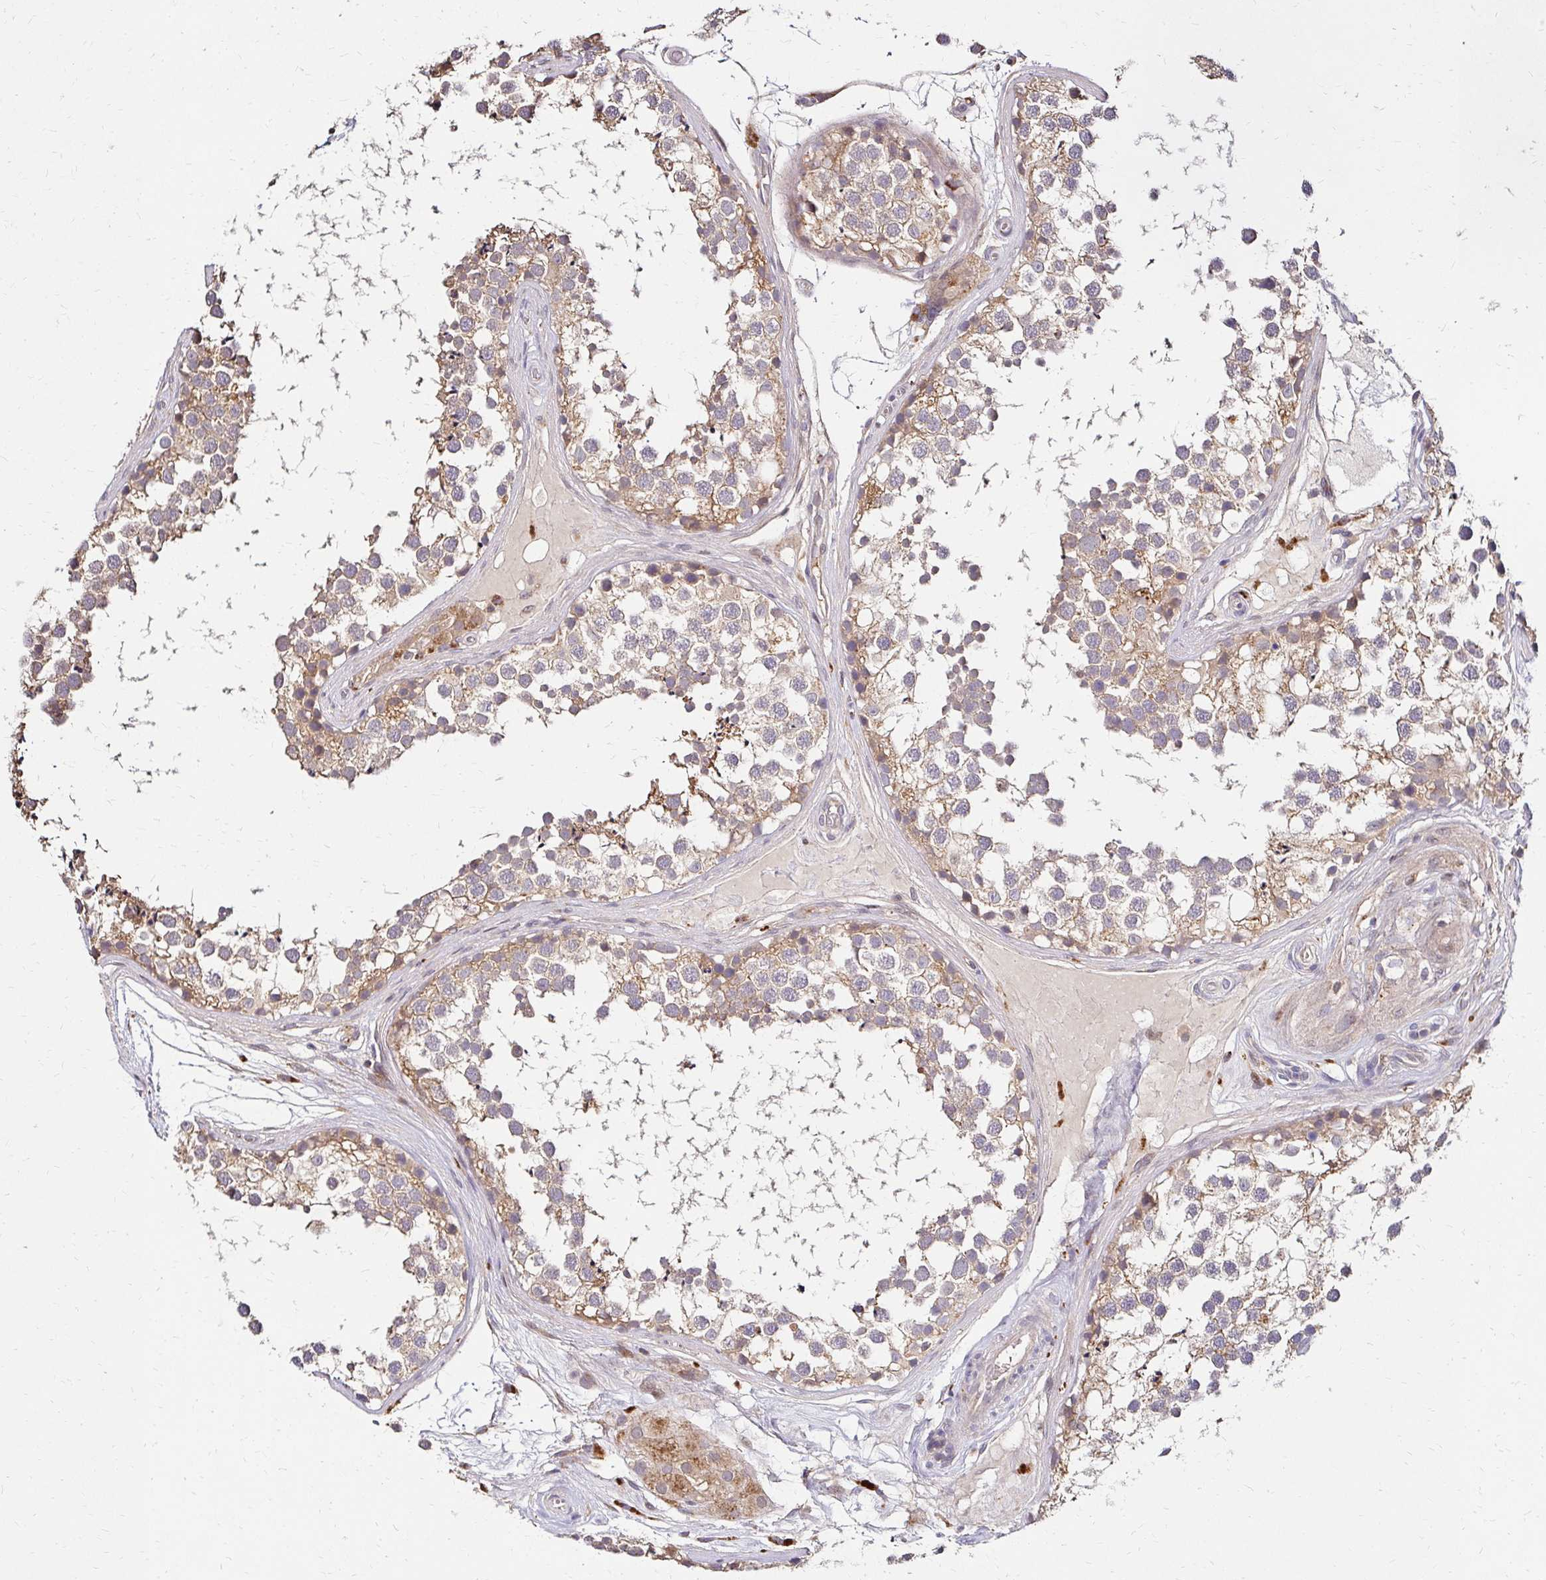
{"staining": {"intensity": "weak", "quantity": ">75%", "location": "cytoplasmic/membranous"}, "tissue": "testis", "cell_type": "Cells in seminiferous ducts", "image_type": "normal", "snomed": [{"axis": "morphology", "description": "Normal tissue, NOS"}, {"axis": "morphology", "description": "Seminoma, NOS"}, {"axis": "topography", "description": "Testis"}], "caption": "Weak cytoplasmic/membranous expression for a protein is appreciated in approximately >75% of cells in seminiferous ducts of normal testis using IHC.", "gene": "IDUA", "patient": {"sex": "male", "age": 65}}